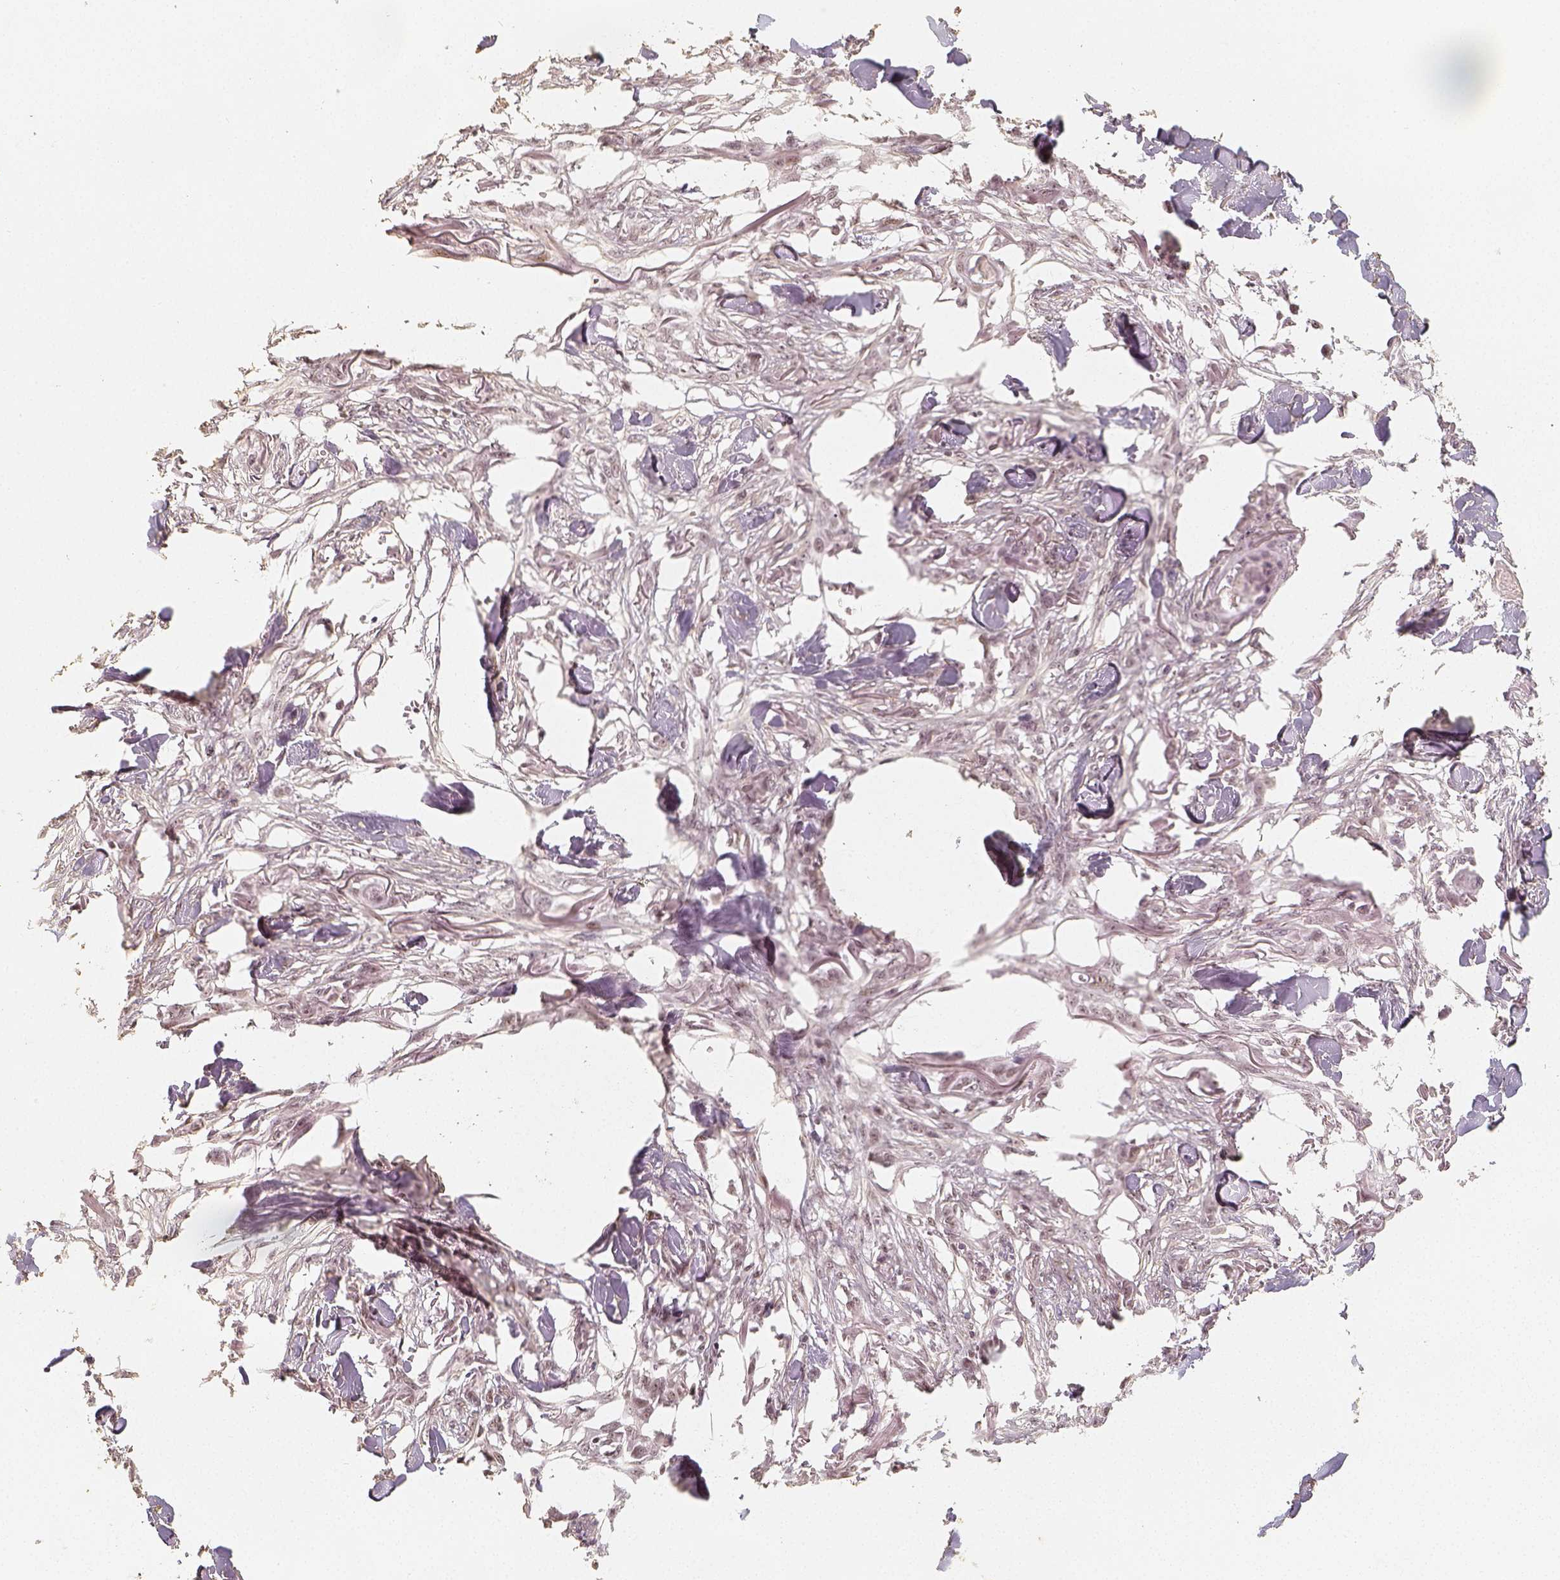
{"staining": {"intensity": "weak", "quantity": ">75%", "location": "nuclear"}, "tissue": "skin cancer", "cell_type": "Tumor cells", "image_type": "cancer", "snomed": [{"axis": "morphology", "description": "Squamous cell carcinoma, NOS"}, {"axis": "topography", "description": "Skin"}], "caption": "Skin cancer (squamous cell carcinoma) stained for a protein displays weak nuclear positivity in tumor cells. (DAB IHC with brightfield microscopy, high magnification).", "gene": "HDAC1", "patient": {"sex": "female", "age": 59}}